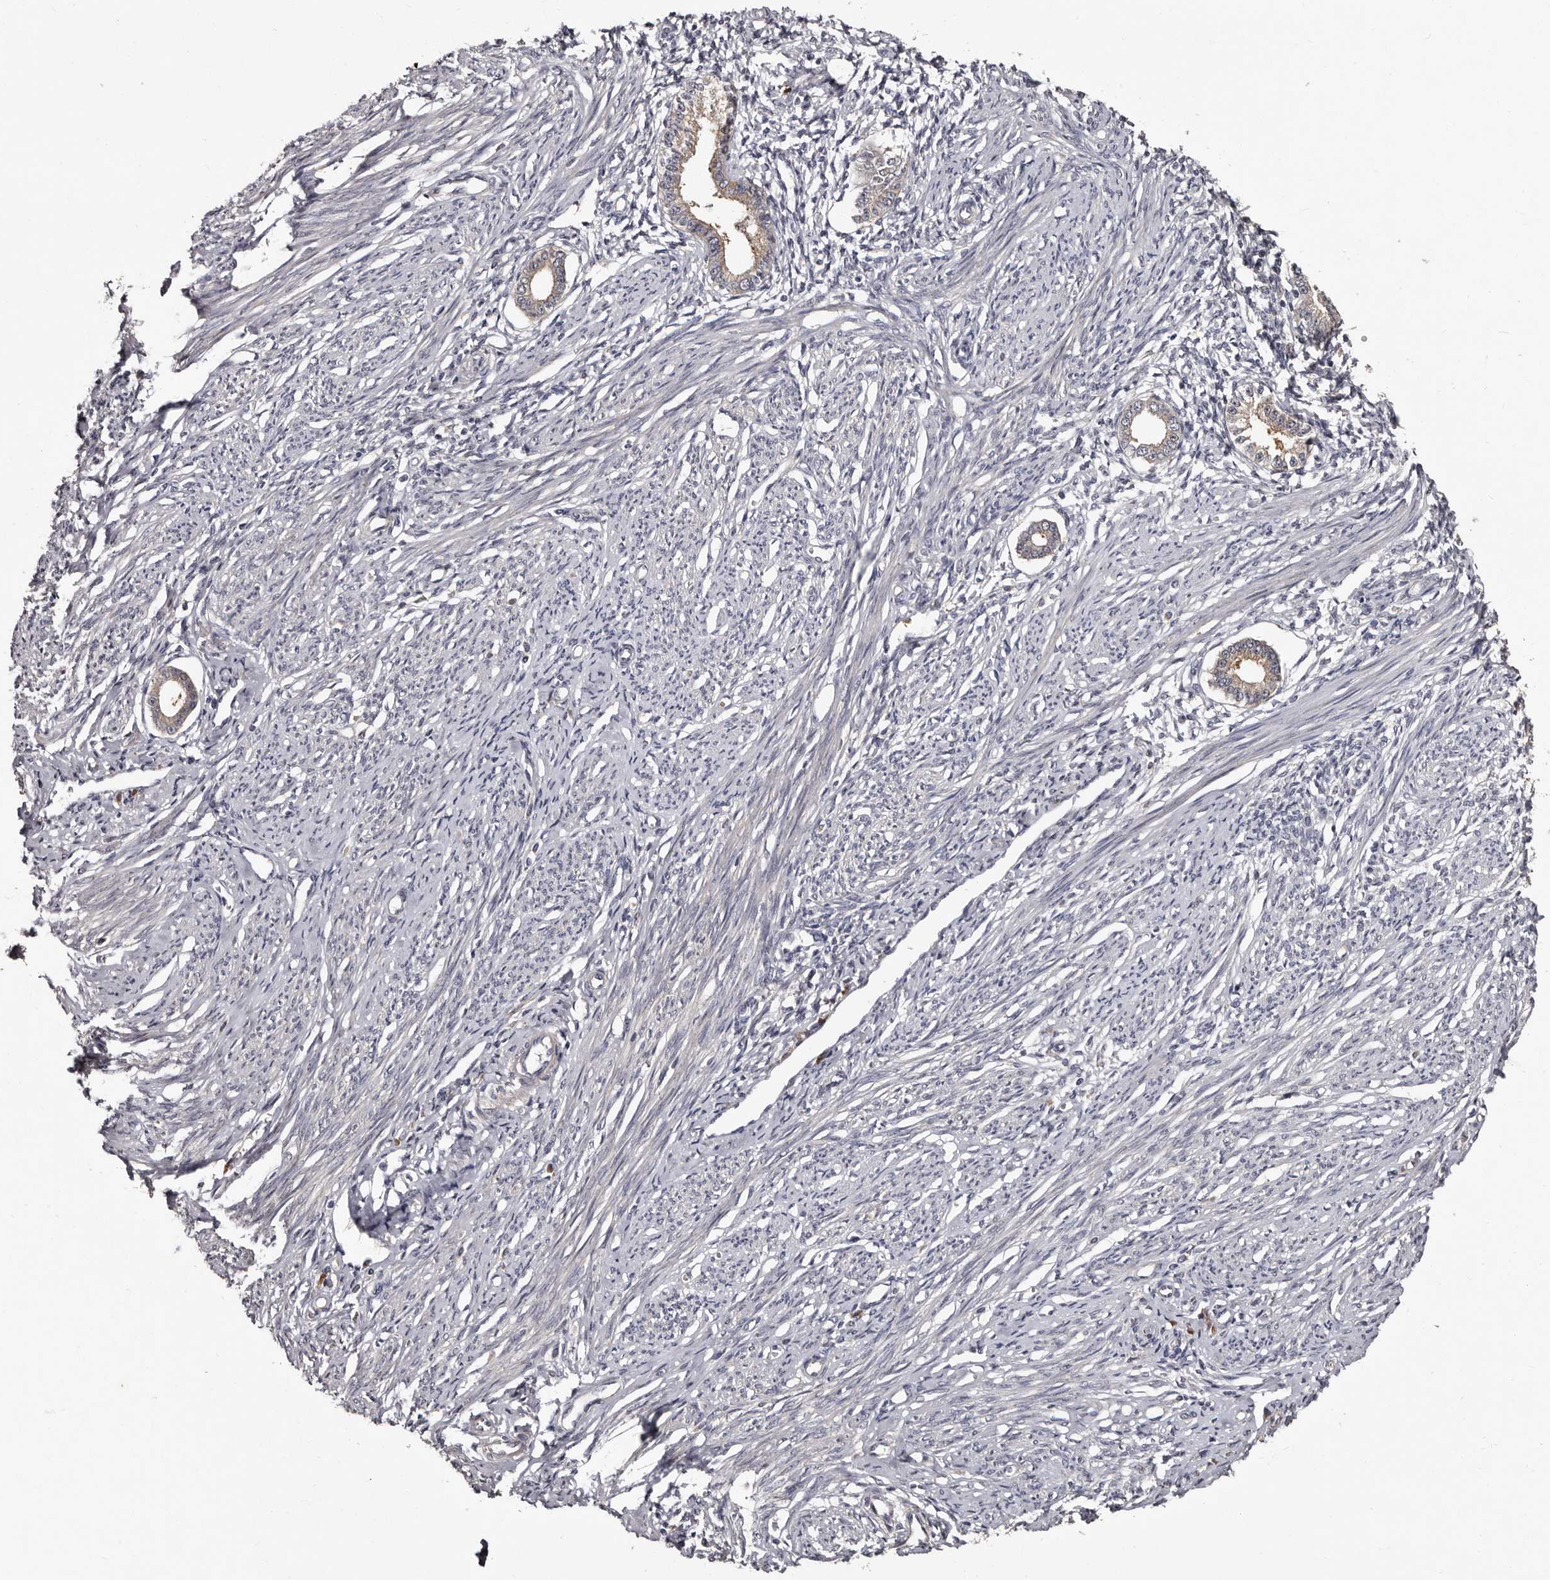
{"staining": {"intensity": "negative", "quantity": "none", "location": "none"}, "tissue": "endometrium", "cell_type": "Cells in endometrial stroma", "image_type": "normal", "snomed": [{"axis": "morphology", "description": "Normal tissue, NOS"}, {"axis": "topography", "description": "Endometrium"}], "caption": "Image shows no significant protein expression in cells in endometrial stroma of benign endometrium.", "gene": "DNPH1", "patient": {"sex": "female", "age": 56}}